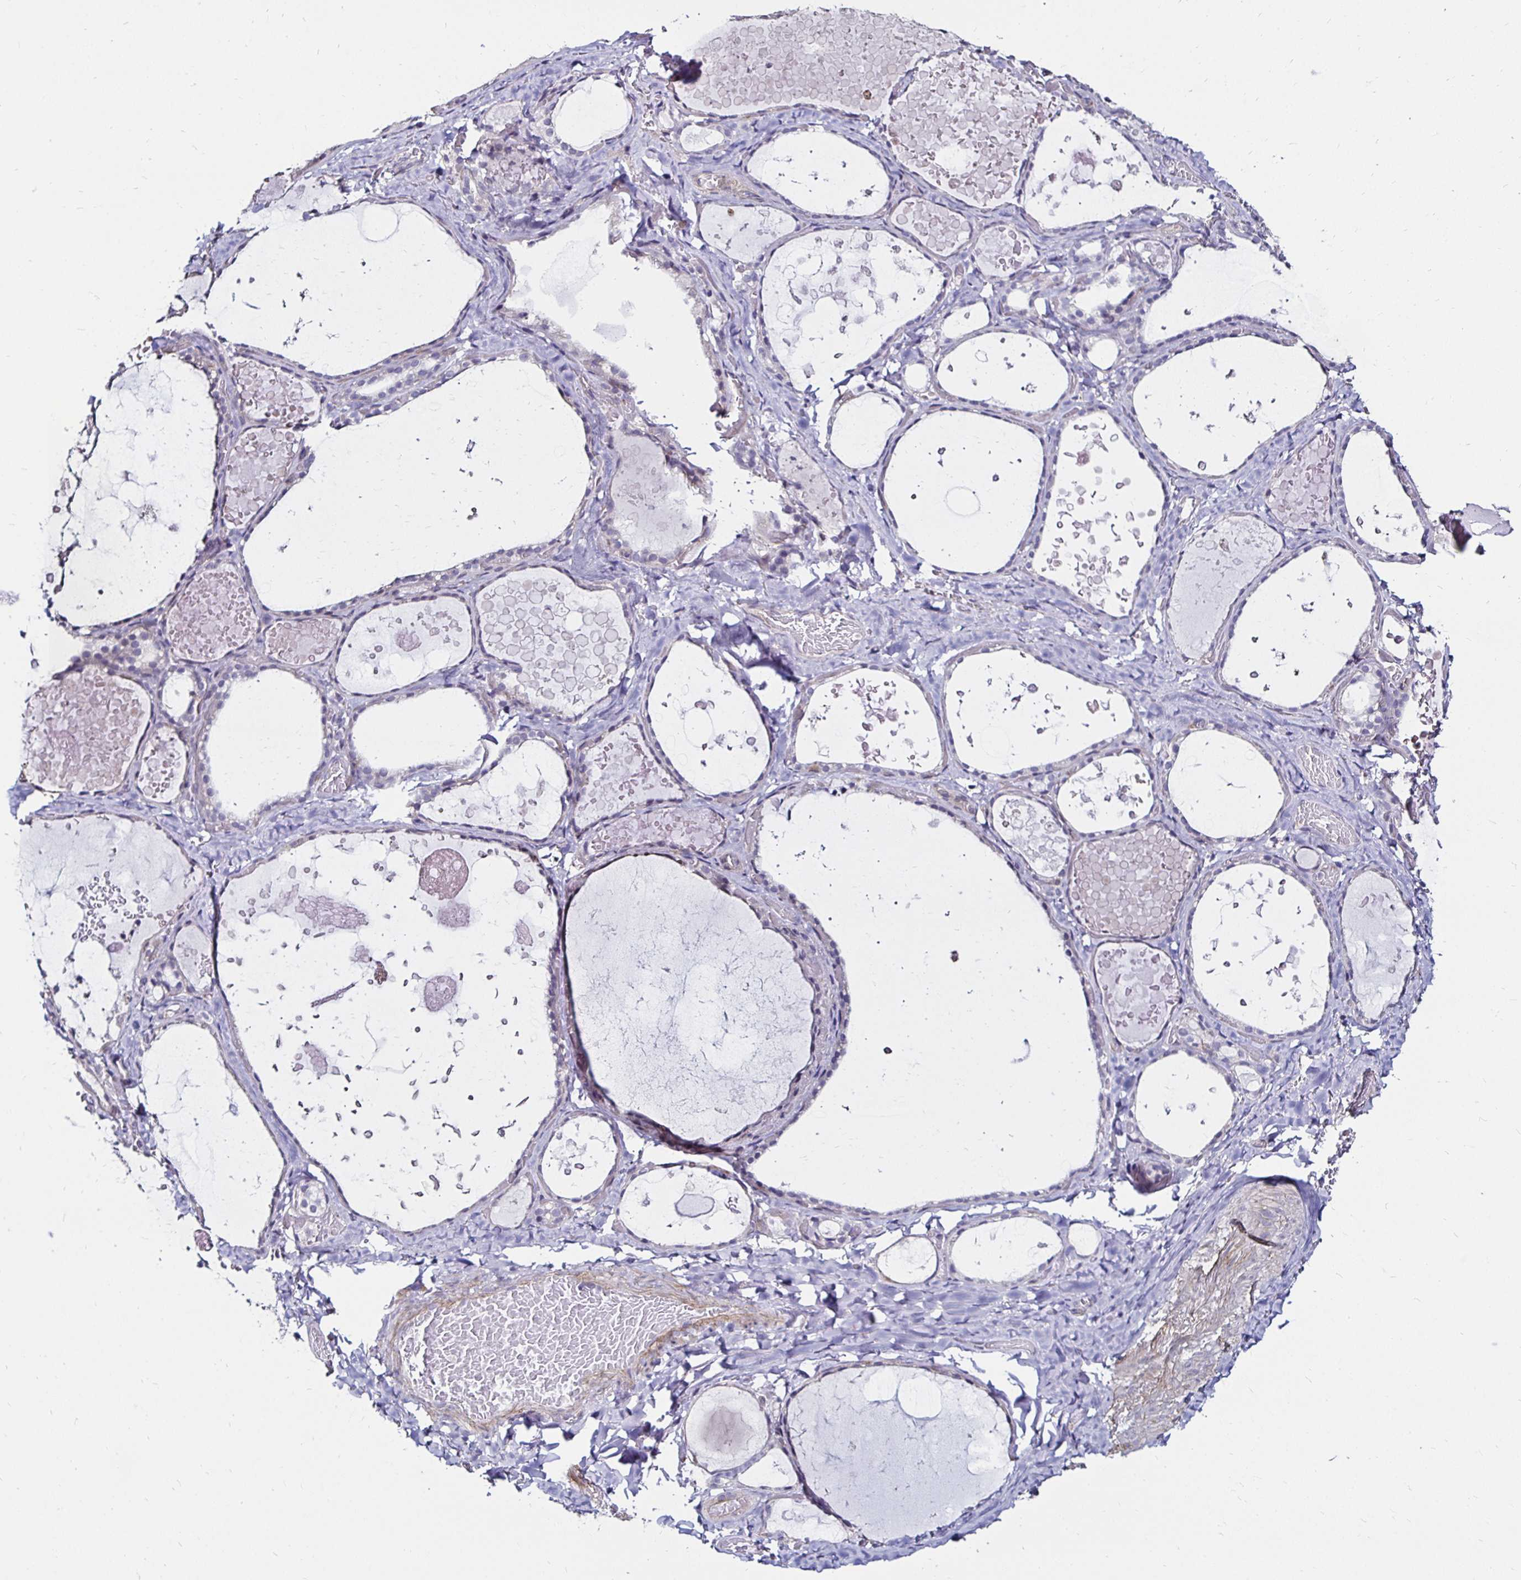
{"staining": {"intensity": "negative", "quantity": "none", "location": "none"}, "tissue": "thyroid gland", "cell_type": "Glandular cells", "image_type": "normal", "snomed": [{"axis": "morphology", "description": "Normal tissue, NOS"}, {"axis": "topography", "description": "Thyroid gland"}], "caption": "Human thyroid gland stained for a protein using immunohistochemistry (IHC) displays no positivity in glandular cells.", "gene": "ITGB1", "patient": {"sex": "female", "age": 56}}